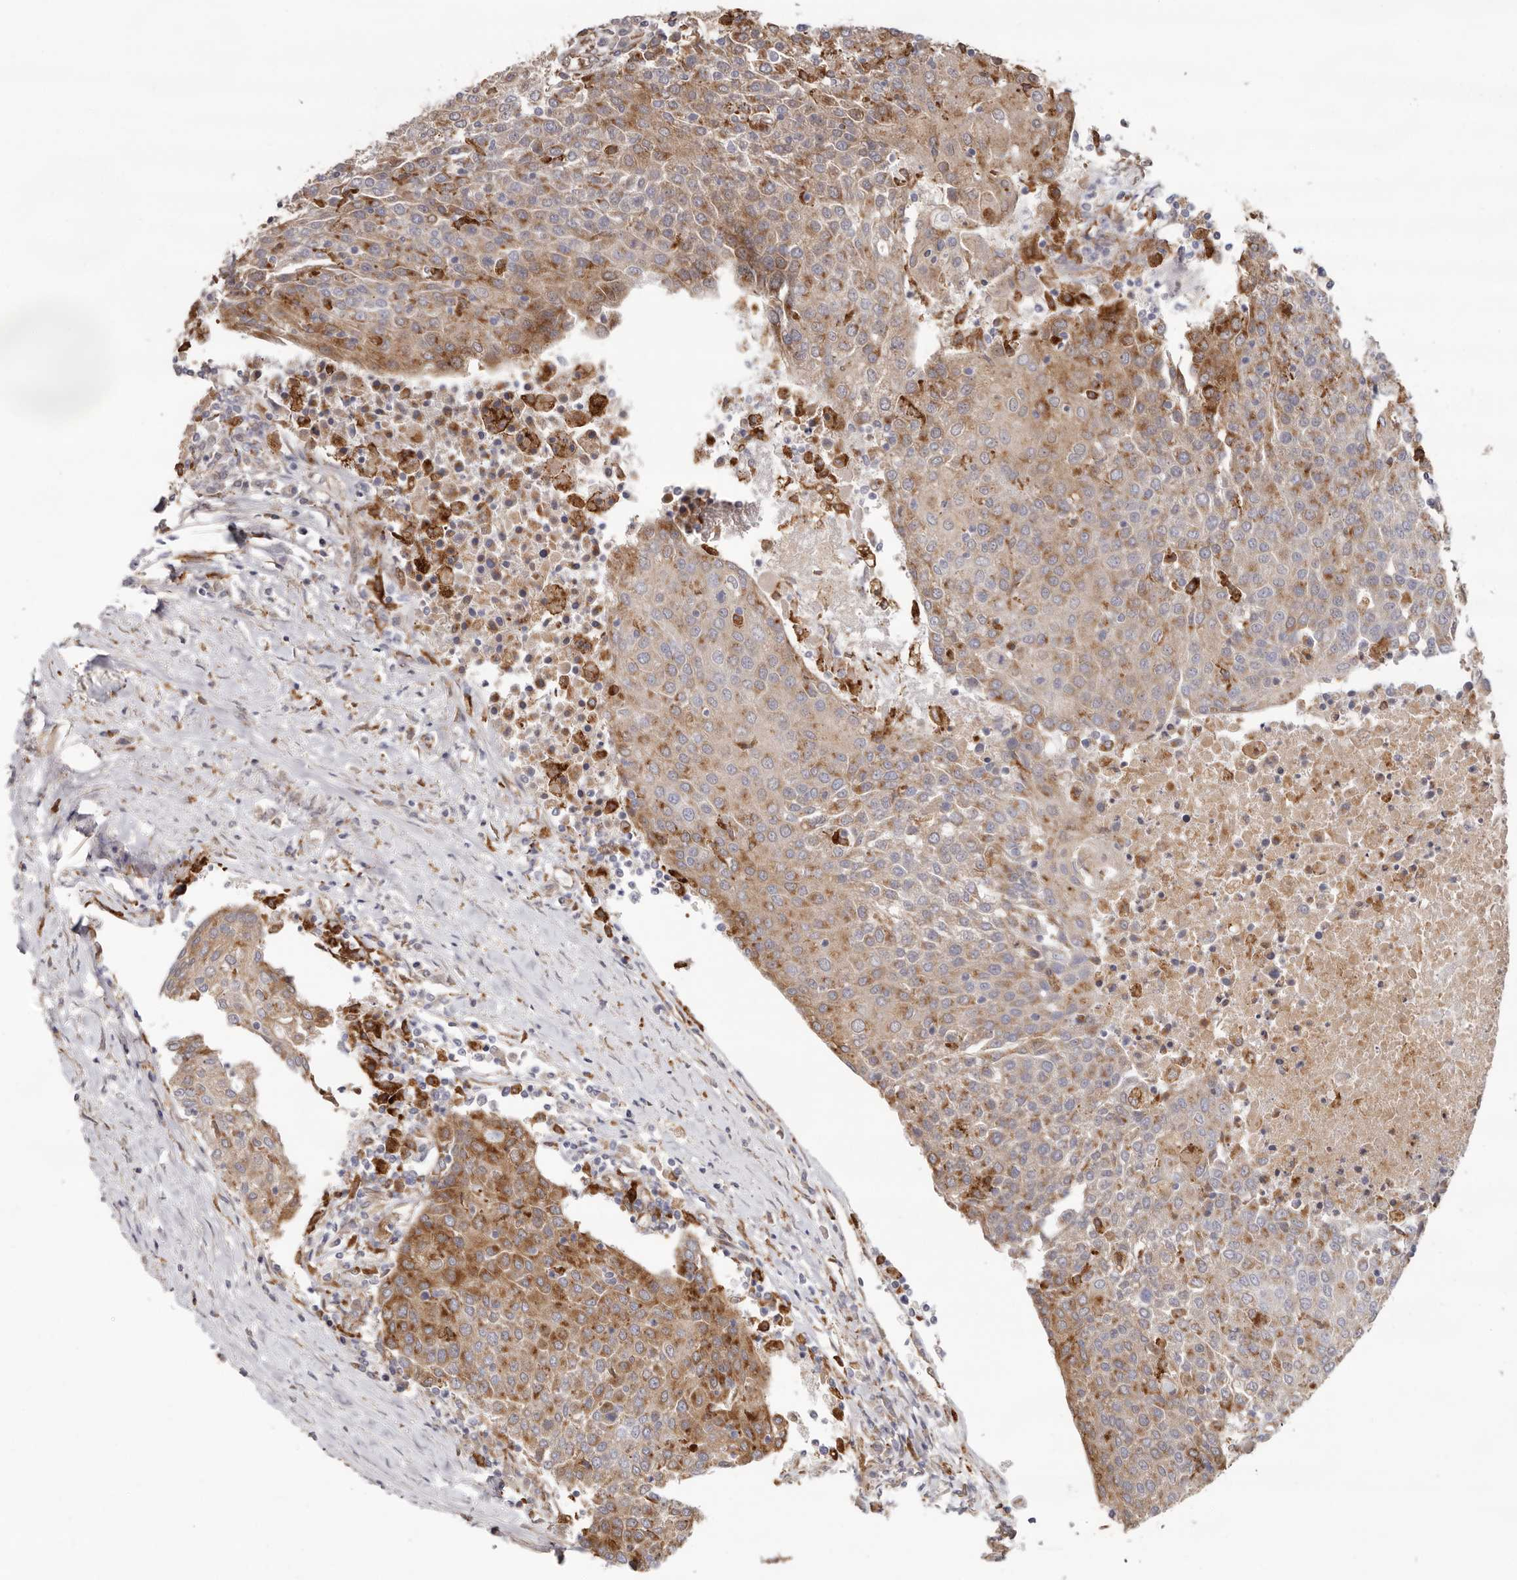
{"staining": {"intensity": "moderate", "quantity": ">75%", "location": "cytoplasmic/membranous"}, "tissue": "urothelial cancer", "cell_type": "Tumor cells", "image_type": "cancer", "snomed": [{"axis": "morphology", "description": "Urothelial carcinoma, High grade"}, {"axis": "topography", "description": "Urinary bladder"}], "caption": "Protein expression analysis of high-grade urothelial carcinoma reveals moderate cytoplasmic/membranous expression in about >75% of tumor cells.", "gene": "GRN", "patient": {"sex": "female", "age": 85}}